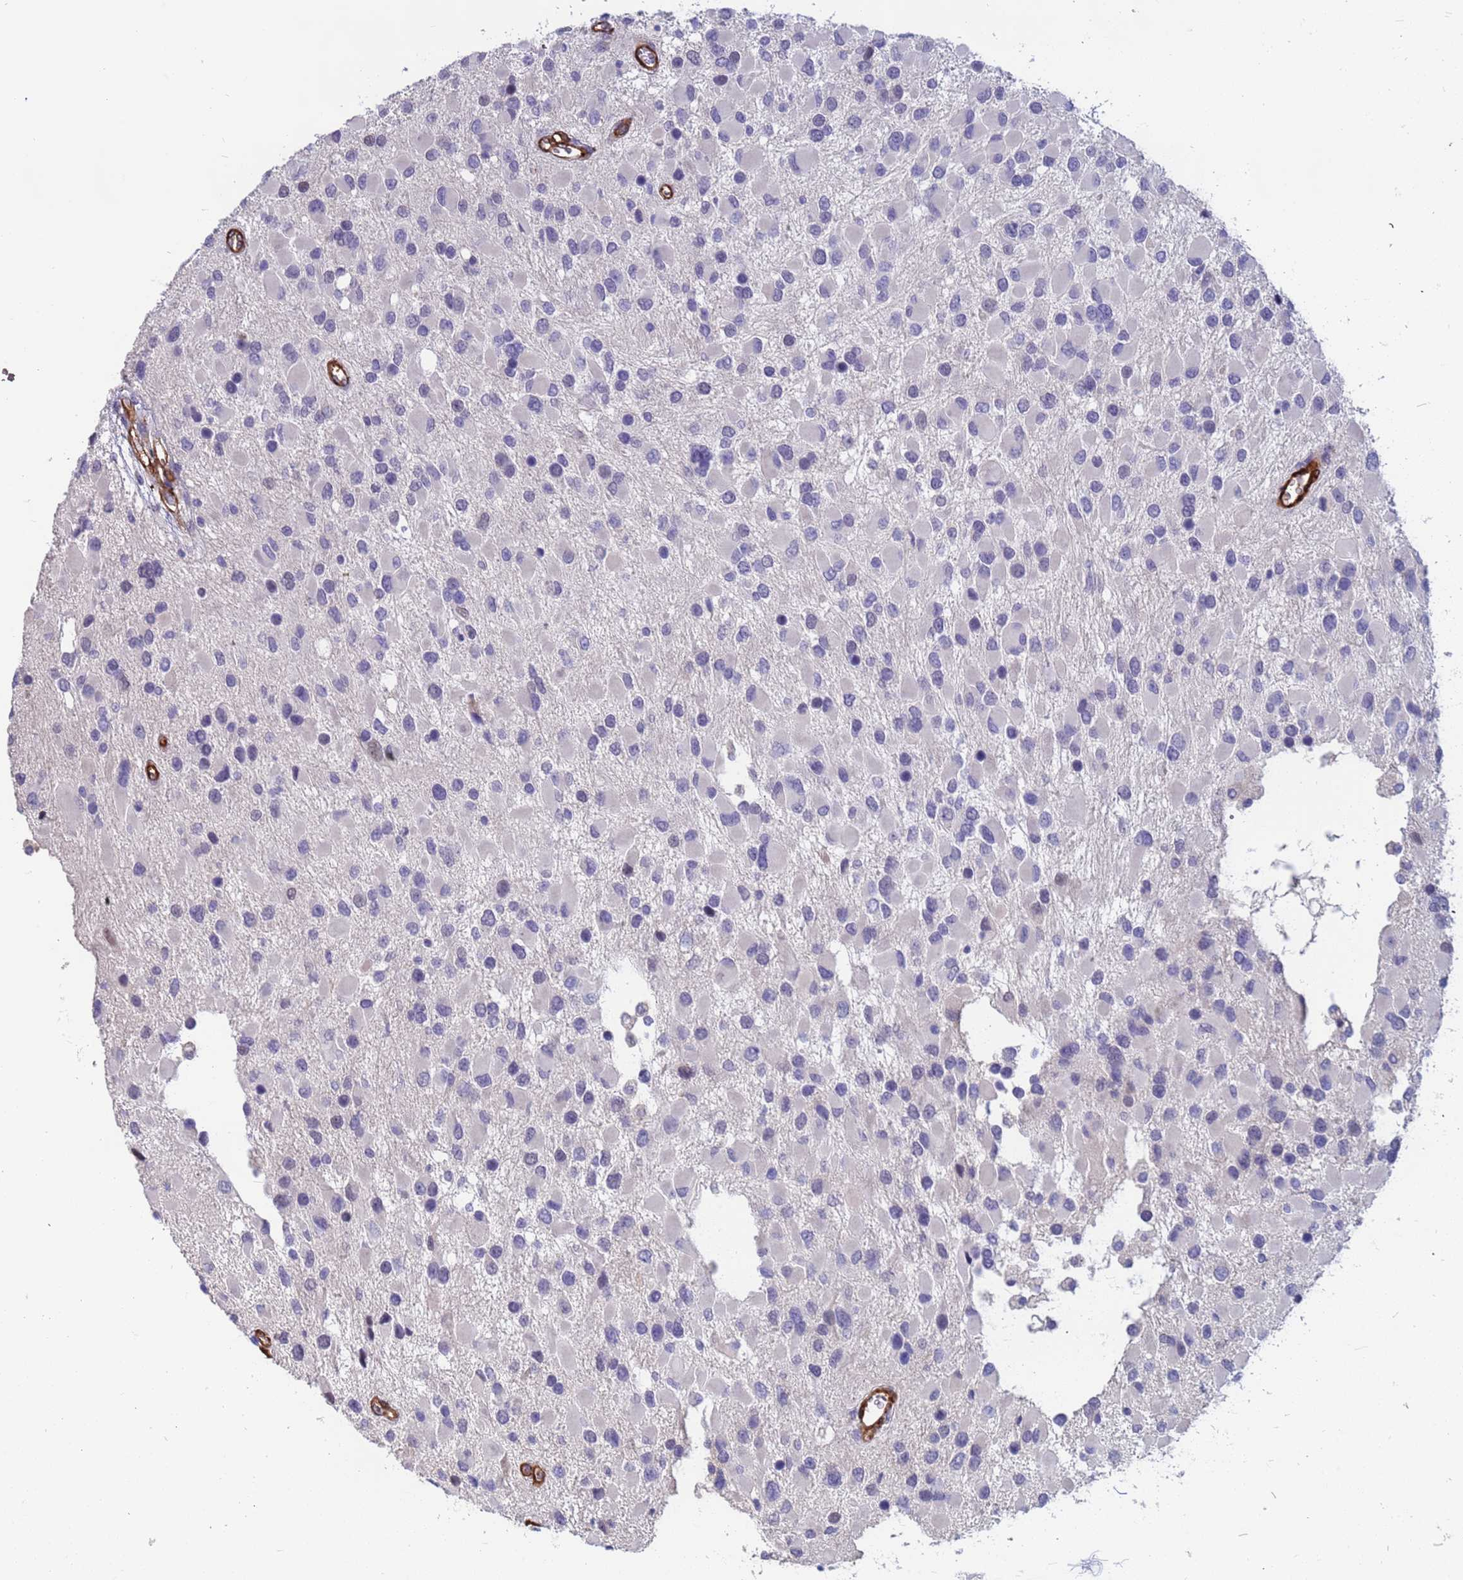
{"staining": {"intensity": "negative", "quantity": "none", "location": "none"}, "tissue": "glioma", "cell_type": "Tumor cells", "image_type": "cancer", "snomed": [{"axis": "morphology", "description": "Glioma, malignant, High grade"}, {"axis": "topography", "description": "Brain"}], "caption": "Tumor cells show no significant protein staining in malignant high-grade glioma.", "gene": "EHD2", "patient": {"sex": "male", "age": 53}}